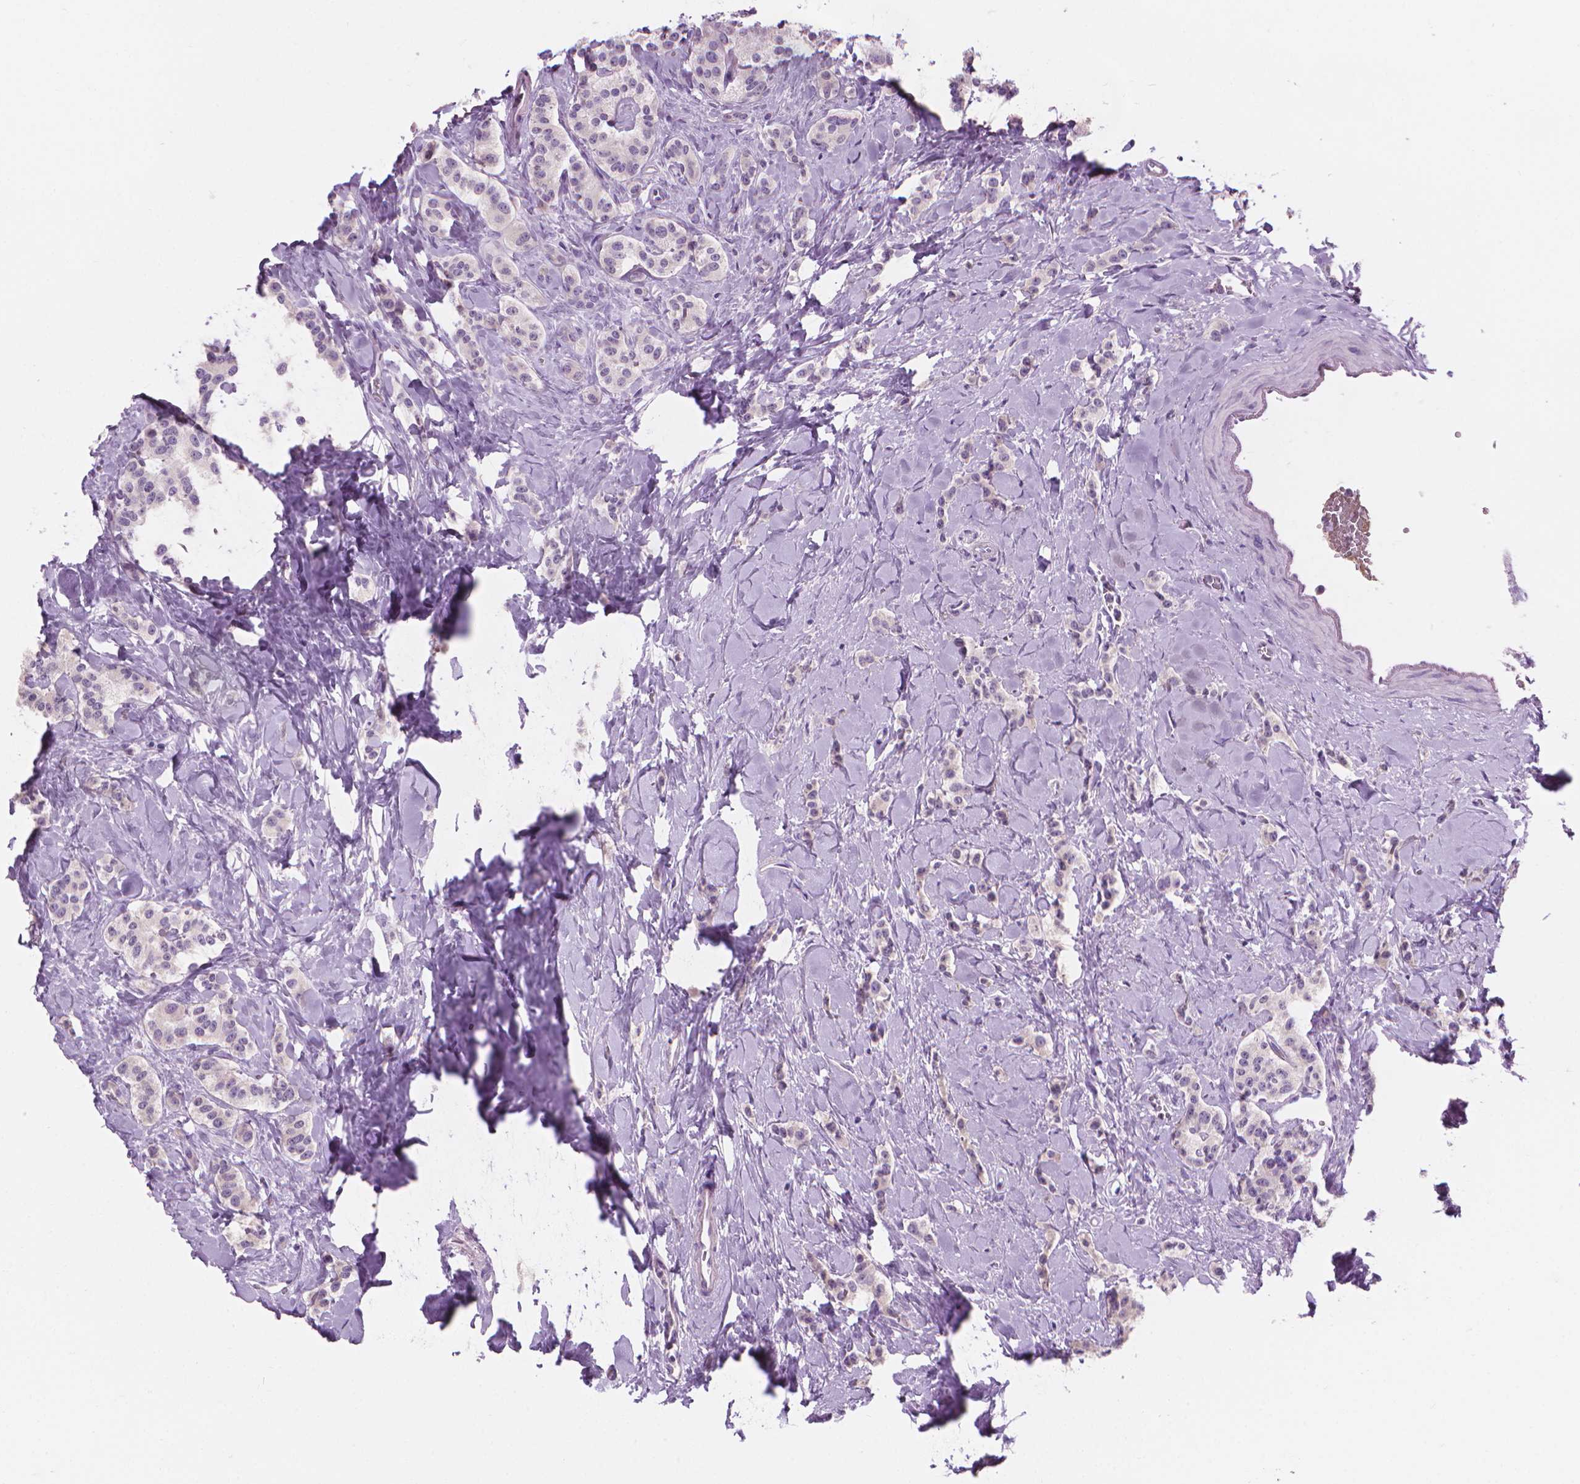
{"staining": {"intensity": "negative", "quantity": "none", "location": "none"}, "tissue": "carcinoid", "cell_type": "Tumor cells", "image_type": "cancer", "snomed": [{"axis": "morphology", "description": "Normal tissue, NOS"}, {"axis": "morphology", "description": "Carcinoid, malignant, NOS"}, {"axis": "topography", "description": "Pancreas"}], "caption": "An image of carcinoid stained for a protein displays no brown staining in tumor cells.", "gene": "CFAP126", "patient": {"sex": "male", "age": 36}}